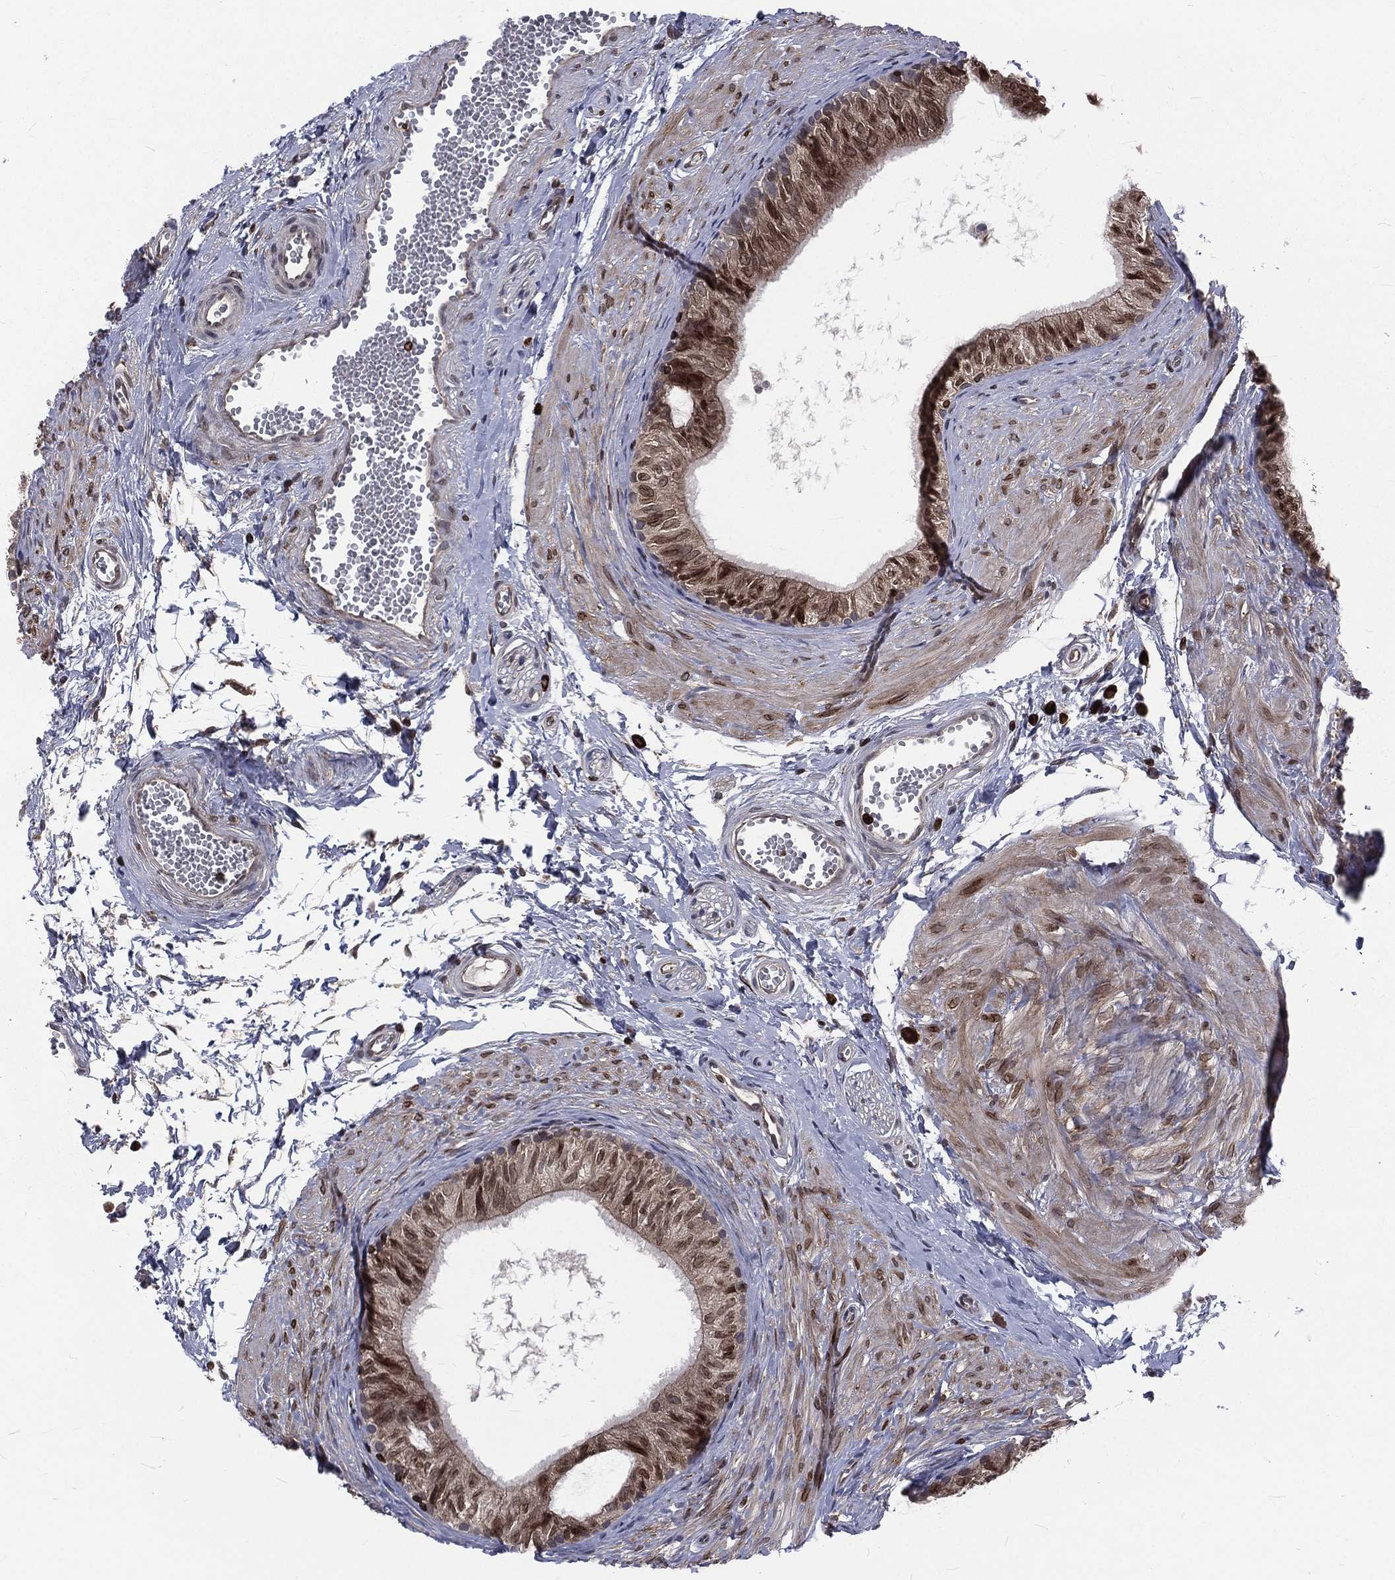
{"staining": {"intensity": "moderate", "quantity": "25%-75%", "location": "cytoplasmic/membranous"}, "tissue": "epididymis", "cell_type": "Glandular cells", "image_type": "normal", "snomed": [{"axis": "morphology", "description": "Normal tissue, NOS"}, {"axis": "topography", "description": "Epididymis"}], "caption": "Epididymis stained with DAB (3,3'-diaminobenzidine) IHC exhibits medium levels of moderate cytoplasmic/membranous positivity in about 25%-75% of glandular cells.", "gene": "LBR", "patient": {"sex": "male", "age": 22}}